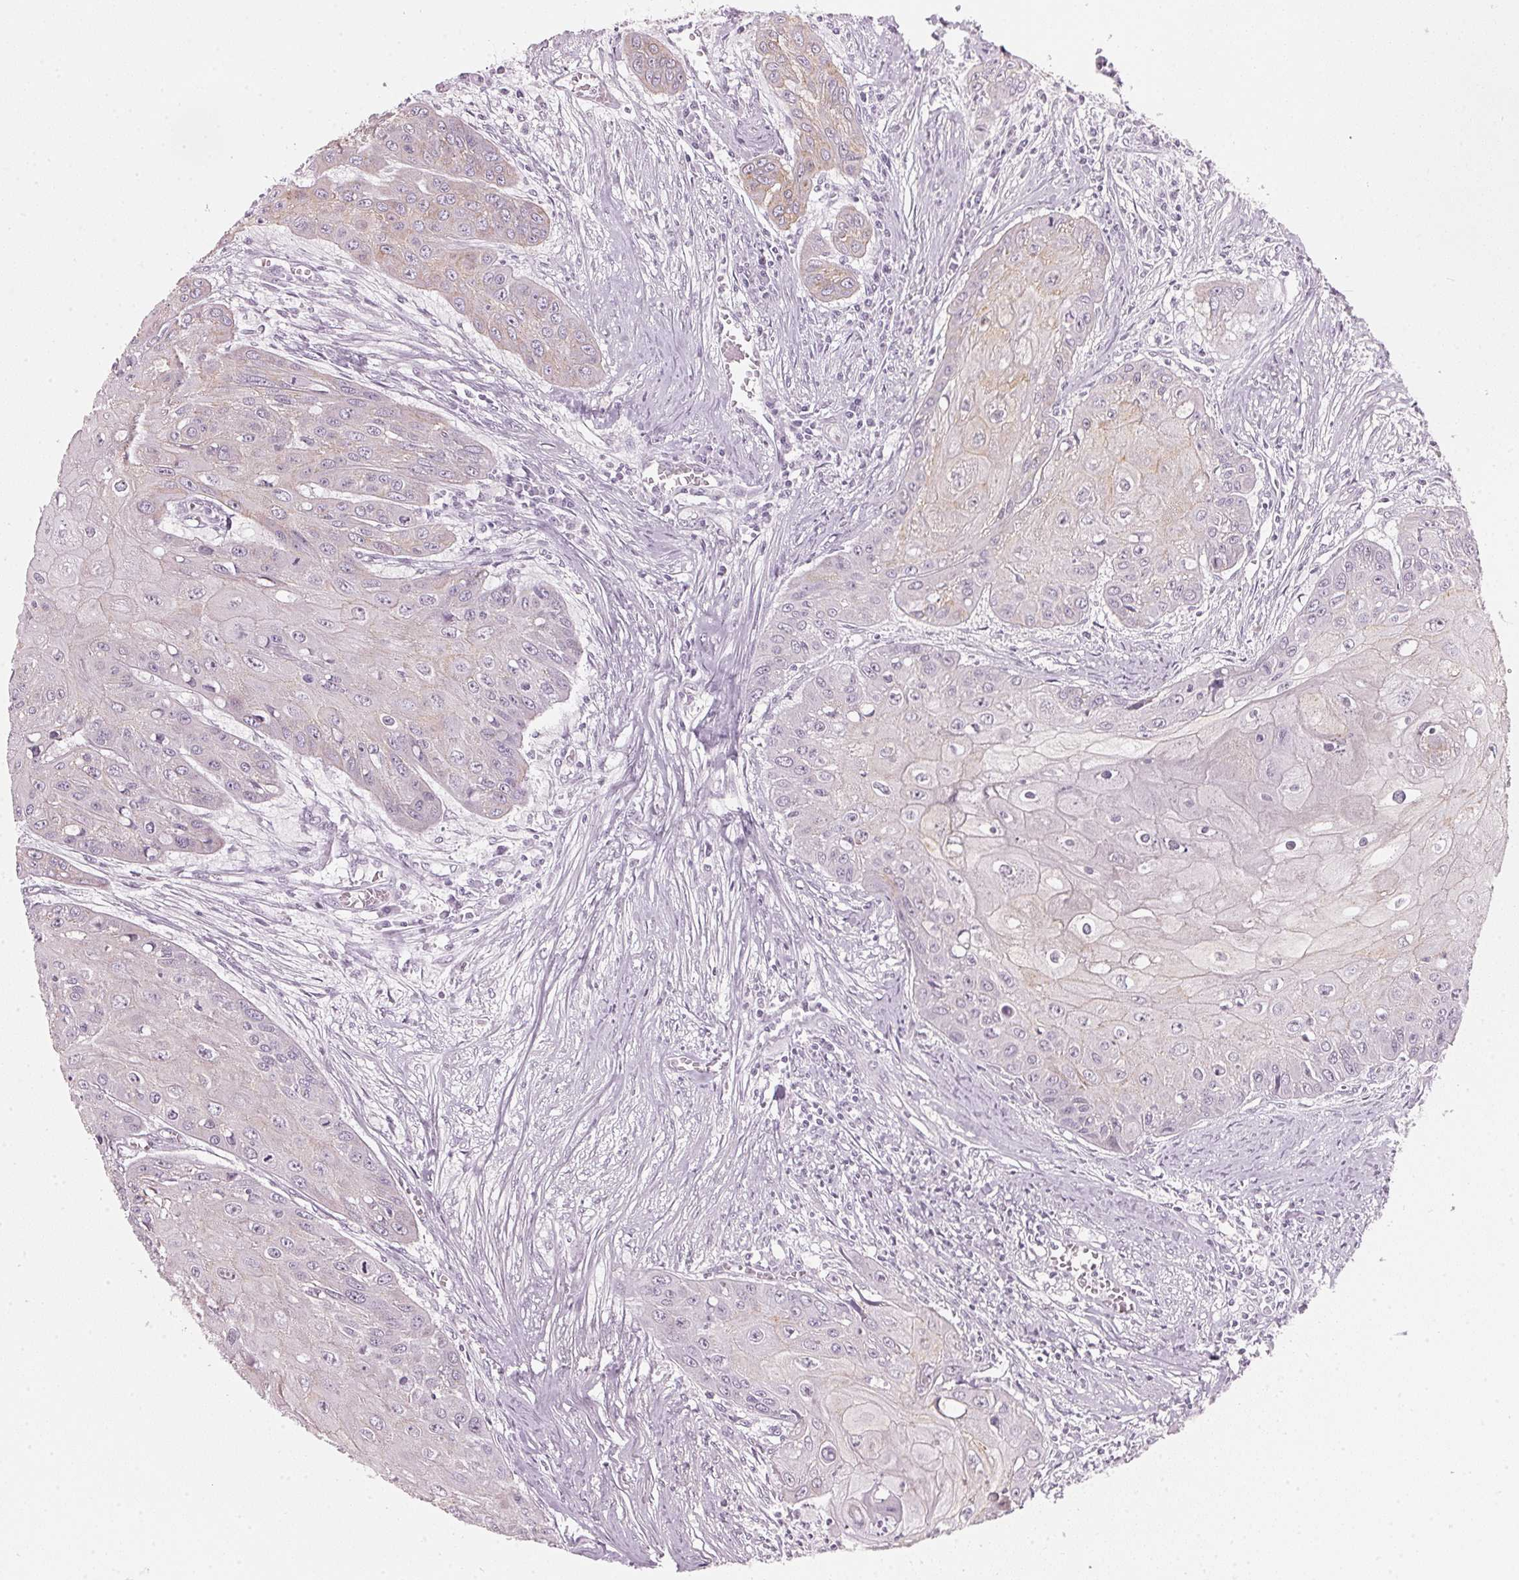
{"staining": {"intensity": "negative", "quantity": "none", "location": "none"}, "tissue": "head and neck cancer", "cell_type": "Tumor cells", "image_type": "cancer", "snomed": [{"axis": "morphology", "description": "Squamous cell carcinoma, NOS"}, {"axis": "topography", "description": "Oral tissue"}, {"axis": "topography", "description": "Head-Neck"}], "caption": "The micrograph reveals no significant positivity in tumor cells of head and neck squamous cell carcinoma.", "gene": "DNTTIP2", "patient": {"sex": "male", "age": 71}}